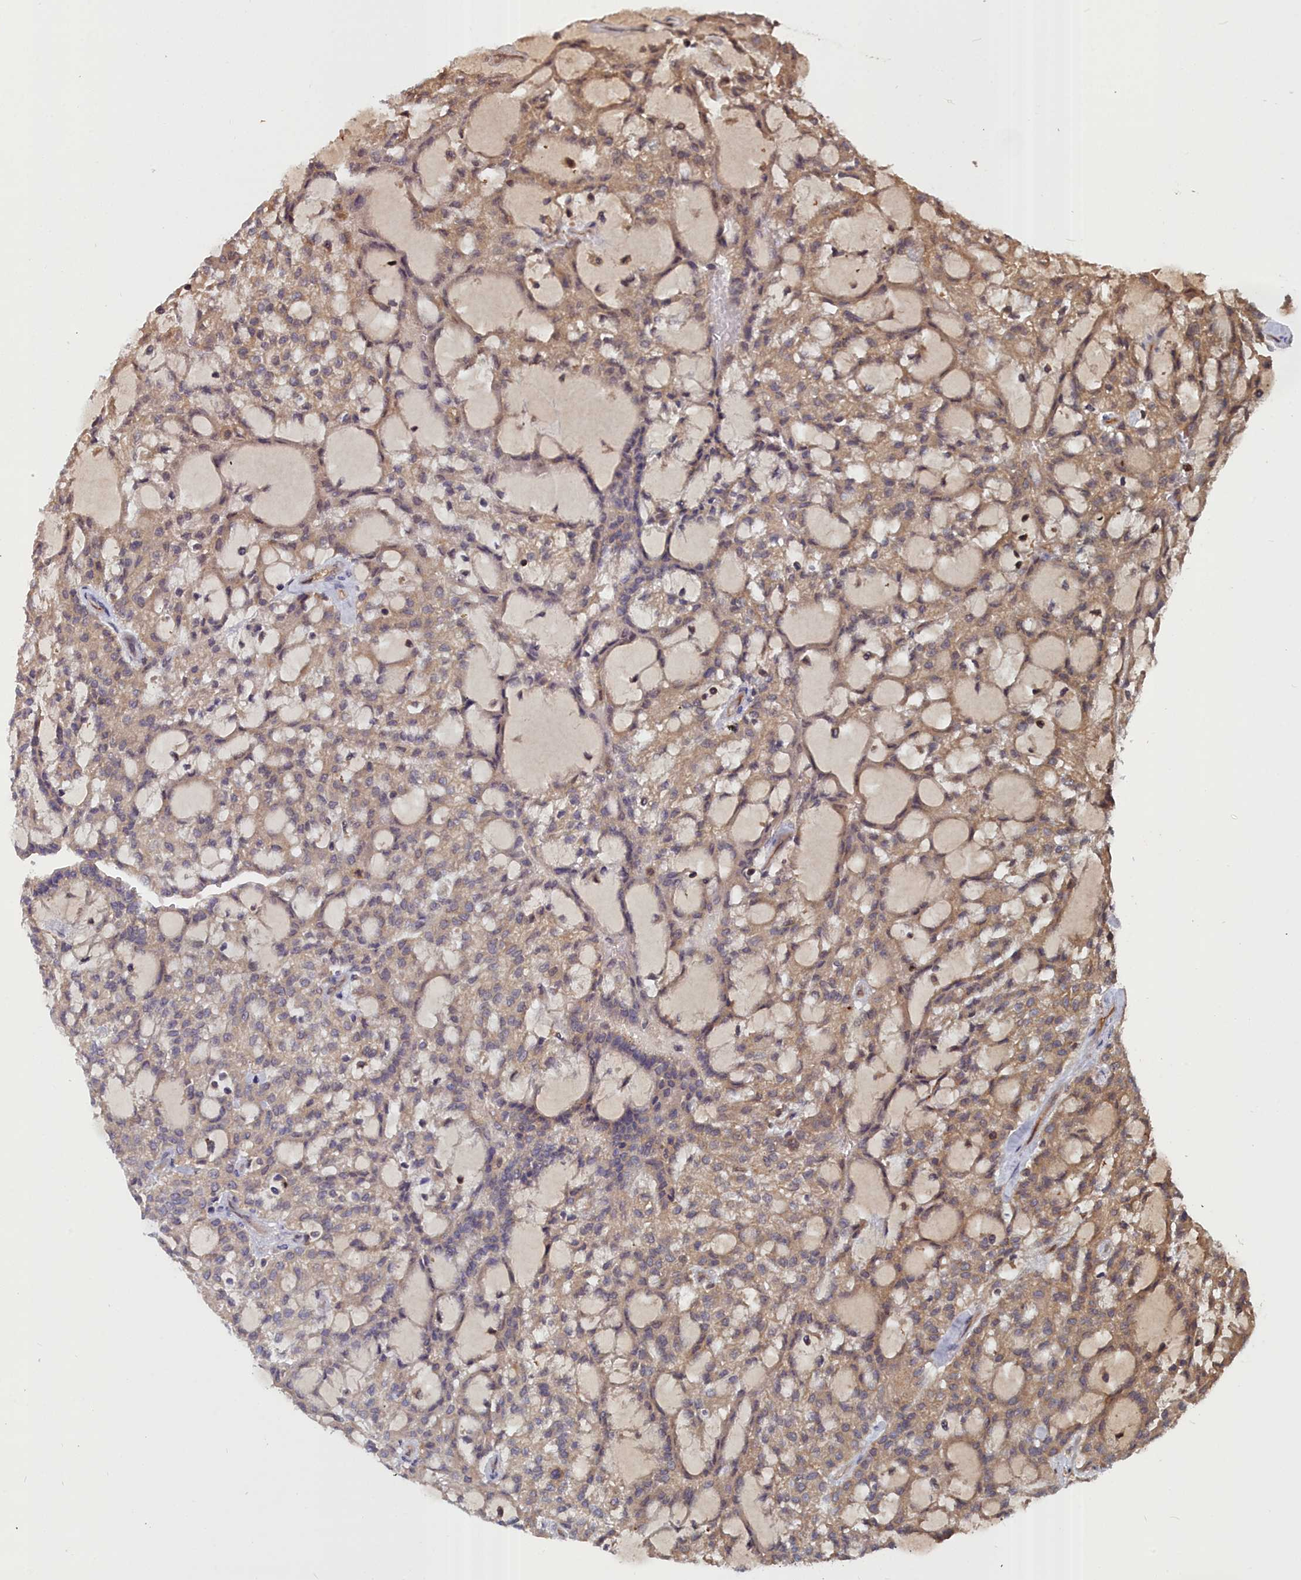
{"staining": {"intensity": "weak", "quantity": ">75%", "location": "cytoplasmic/membranous"}, "tissue": "renal cancer", "cell_type": "Tumor cells", "image_type": "cancer", "snomed": [{"axis": "morphology", "description": "Adenocarcinoma, NOS"}, {"axis": "topography", "description": "Kidney"}], "caption": "Tumor cells demonstrate weak cytoplasmic/membranous positivity in approximately >75% of cells in renal cancer (adenocarcinoma).", "gene": "GFRA2", "patient": {"sex": "male", "age": 63}}